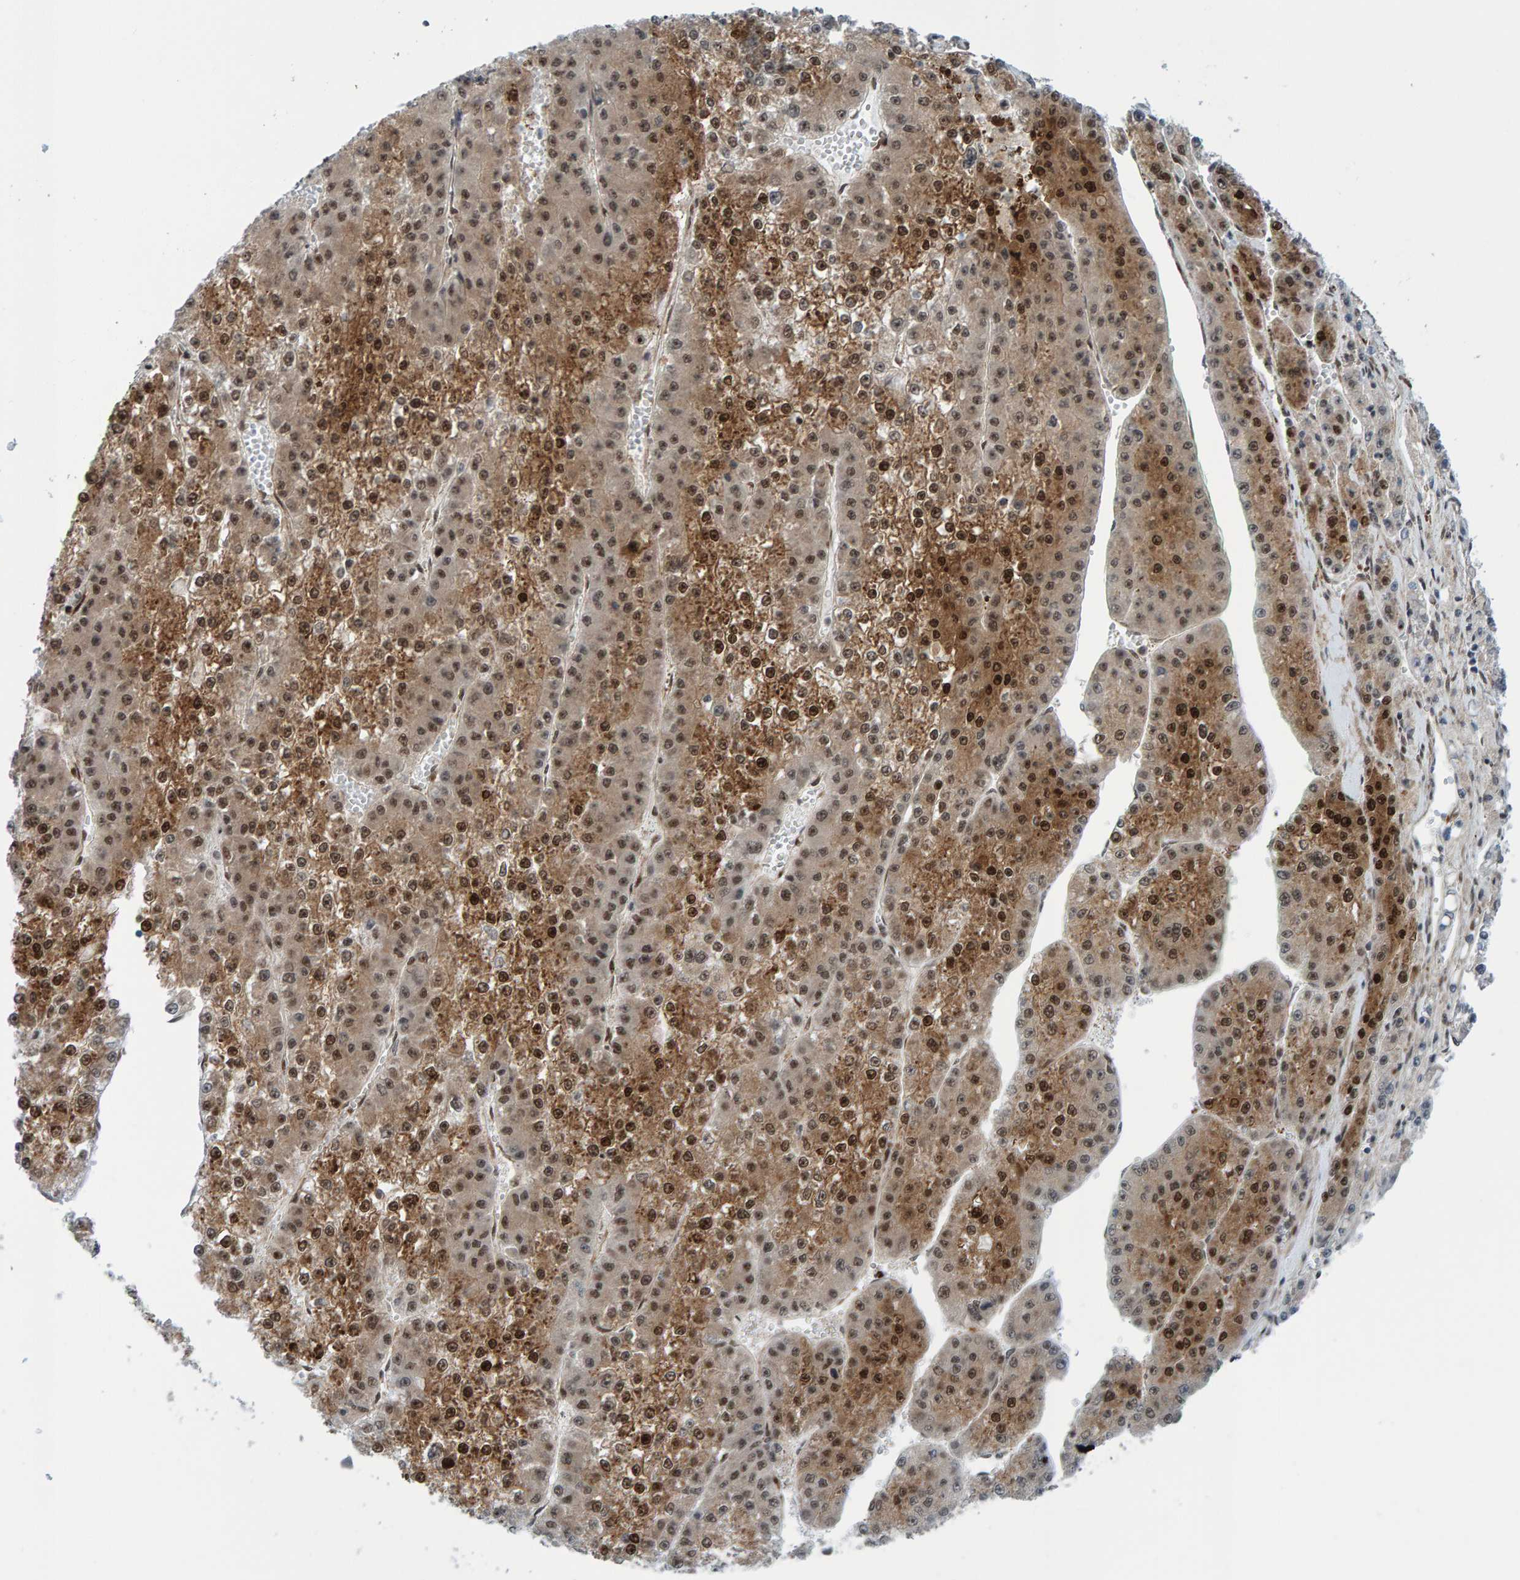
{"staining": {"intensity": "moderate", "quantity": ">75%", "location": "cytoplasmic/membranous,nuclear"}, "tissue": "liver cancer", "cell_type": "Tumor cells", "image_type": "cancer", "snomed": [{"axis": "morphology", "description": "Carcinoma, Hepatocellular, NOS"}, {"axis": "topography", "description": "Liver"}], "caption": "Liver cancer (hepatocellular carcinoma) was stained to show a protein in brown. There is medium levels of moderate cytoplasmic/membranous and nuclear staining in approximately >75% of tumor cells.", "gene": "ZNF366", "patient": {"sex": "female", "age": 73}}